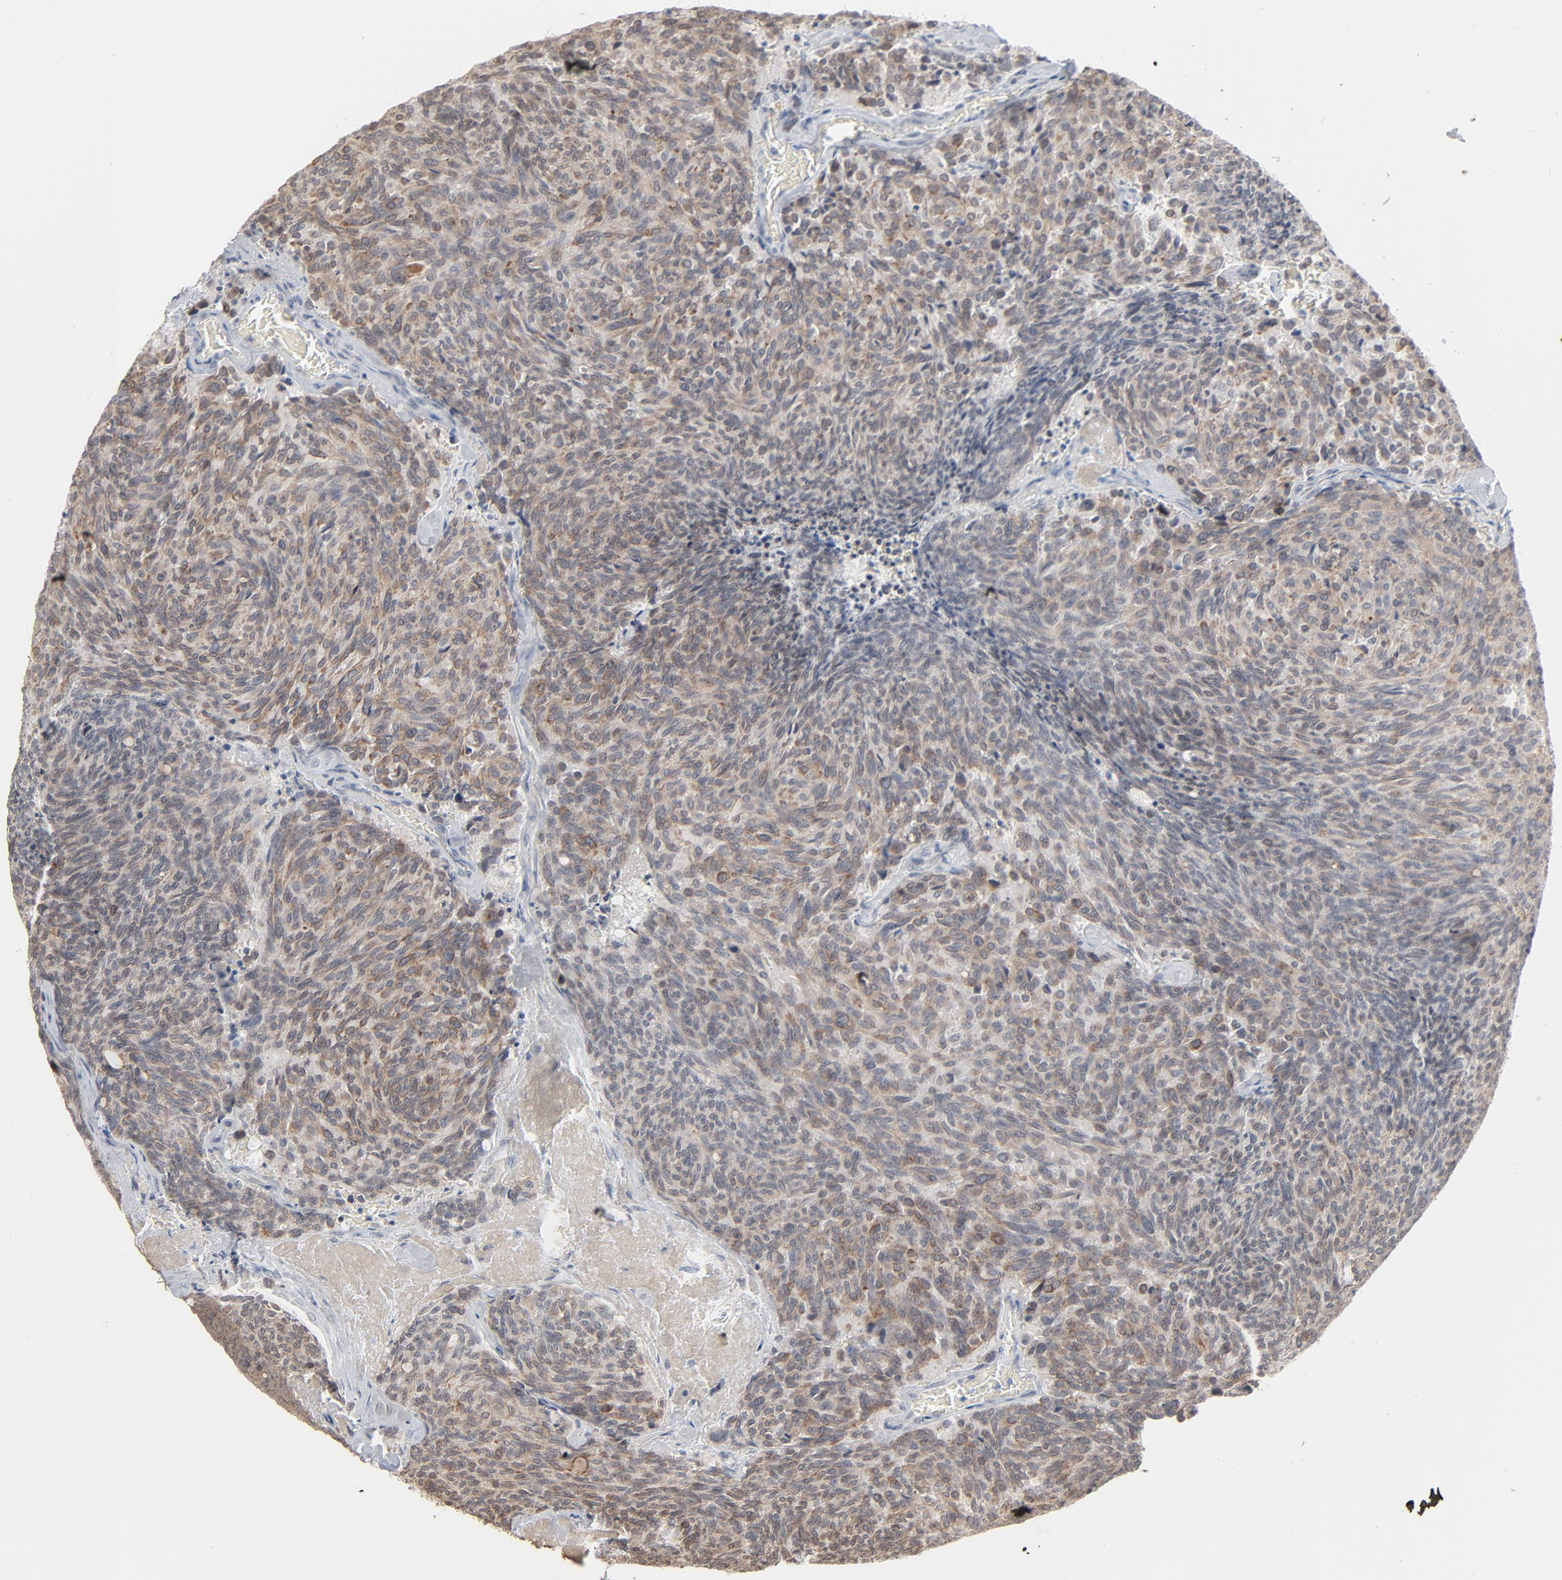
{"staining": {"intensity": "weak", "quantity": ">75%", "location": "cytoplasmic/membranous"}, "tissue": "carcinoid", "cell_type": "Tumor cells", "image_type": "cancer", "snomed": [{"axis": "morphology", "description": "Carcinoid, malignant, NOS"}, {"axis": "topography", "description": "Pancreas"}], "caption": "Carcinoid tissue demonstrates weak cytoplasmic/membranous staining in approximately >75% of tumor cells", "gene": "ITPR3", "patient": {"sex": "female", "age": 54}}